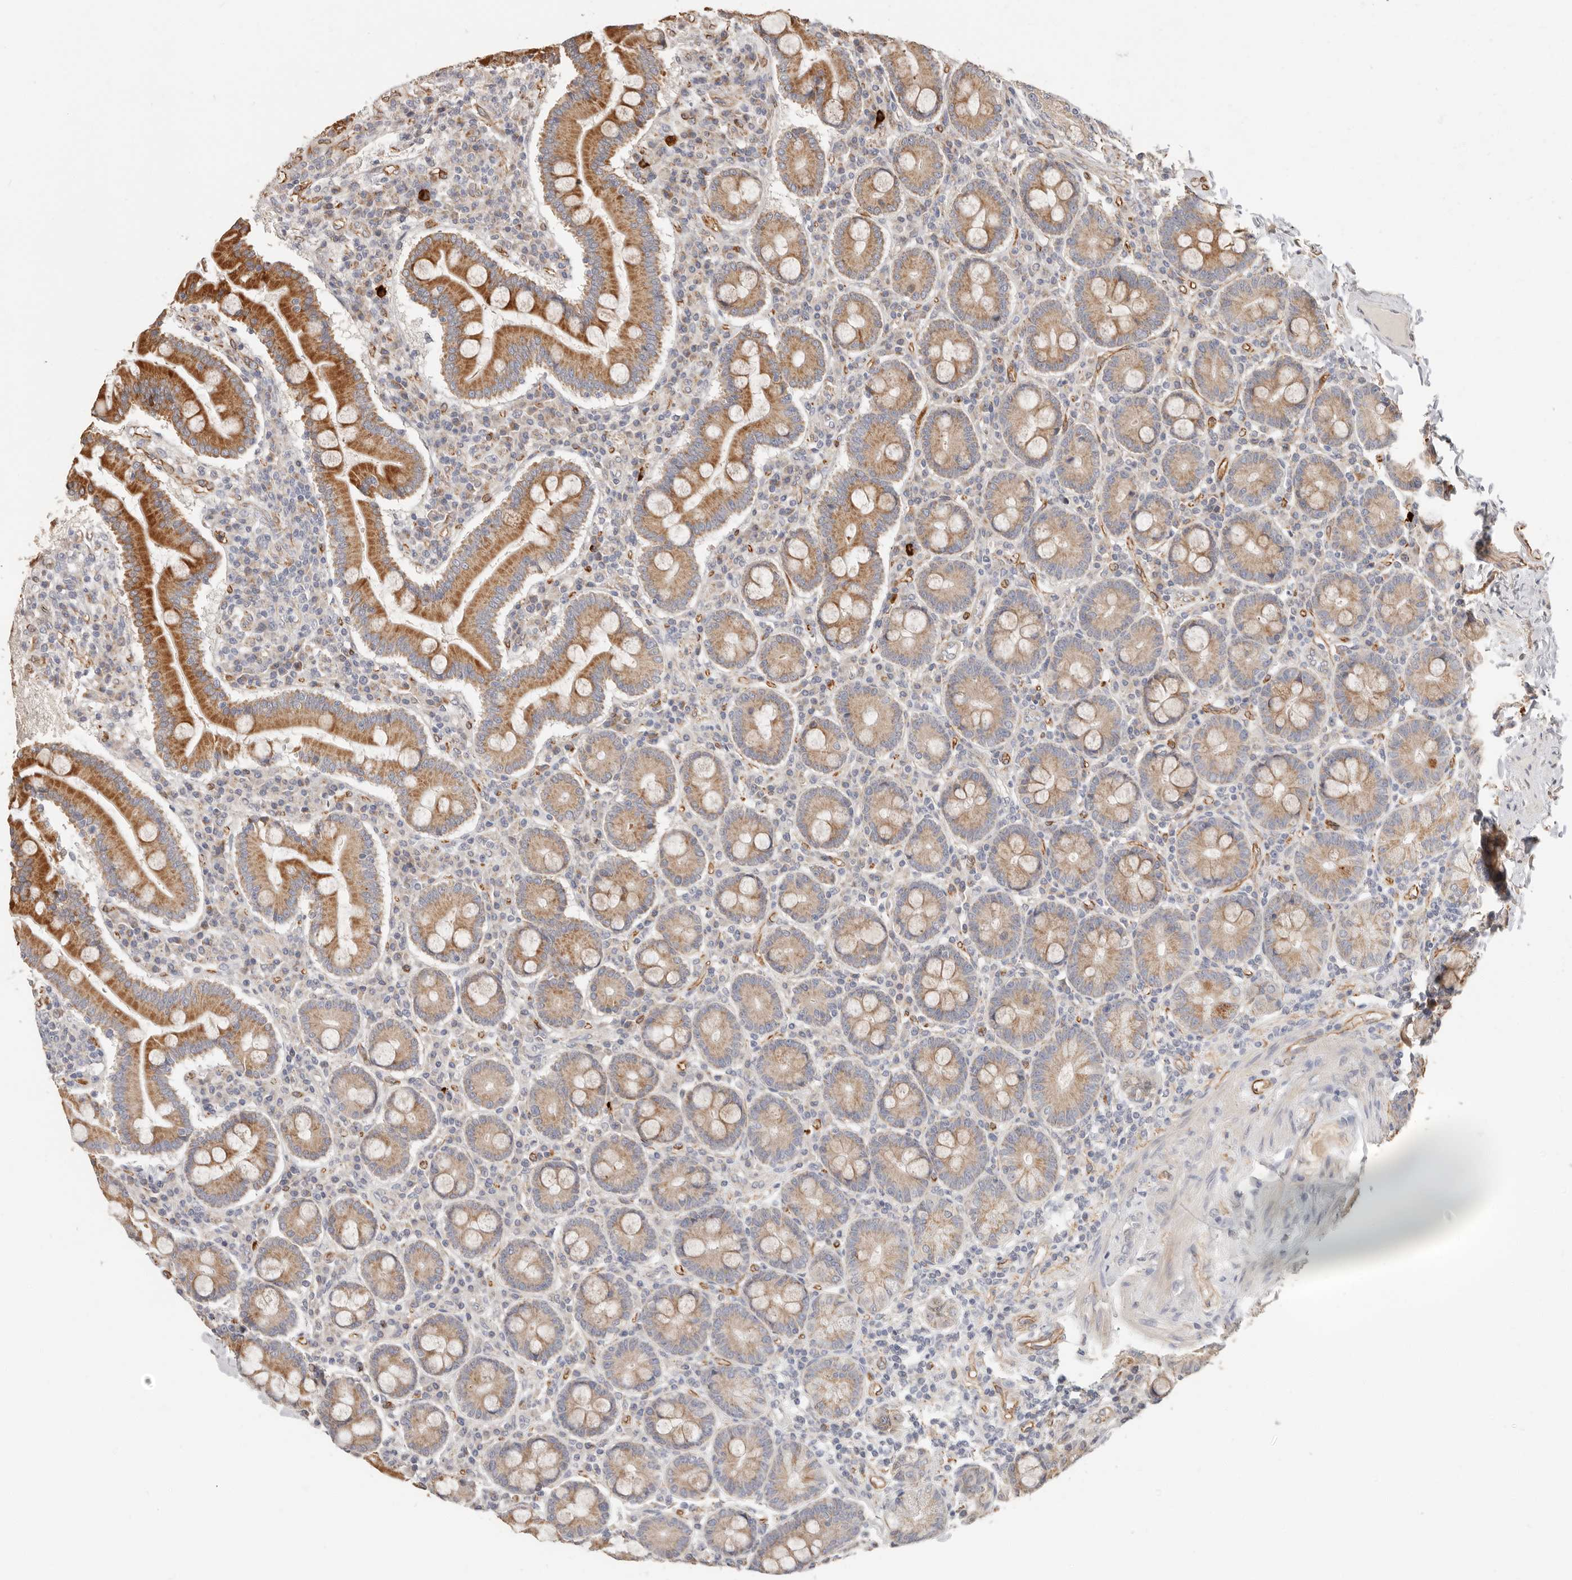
{"staining": {"intensity": "strong", "quantity": "25%-75%", "location": "cytoplasmic/membranous"}, "tissue": "duodenum", "cell_type": "Glandular cells", "image_type": "normal", "snomed": [{"axis": "morphology", "description": "Normal tissue, NOS"}, {"axis": "topography", "description": "Duodenum"}], "caption": "IHC image of normal human duodenum stained for a protein (brown), which demonstrates high levels of strong cytoplasmic/membranous expression in about 25%-75% of glandular cells.", "gene": "SPRING1", "patient": {"sex": "male", "age": 50}}